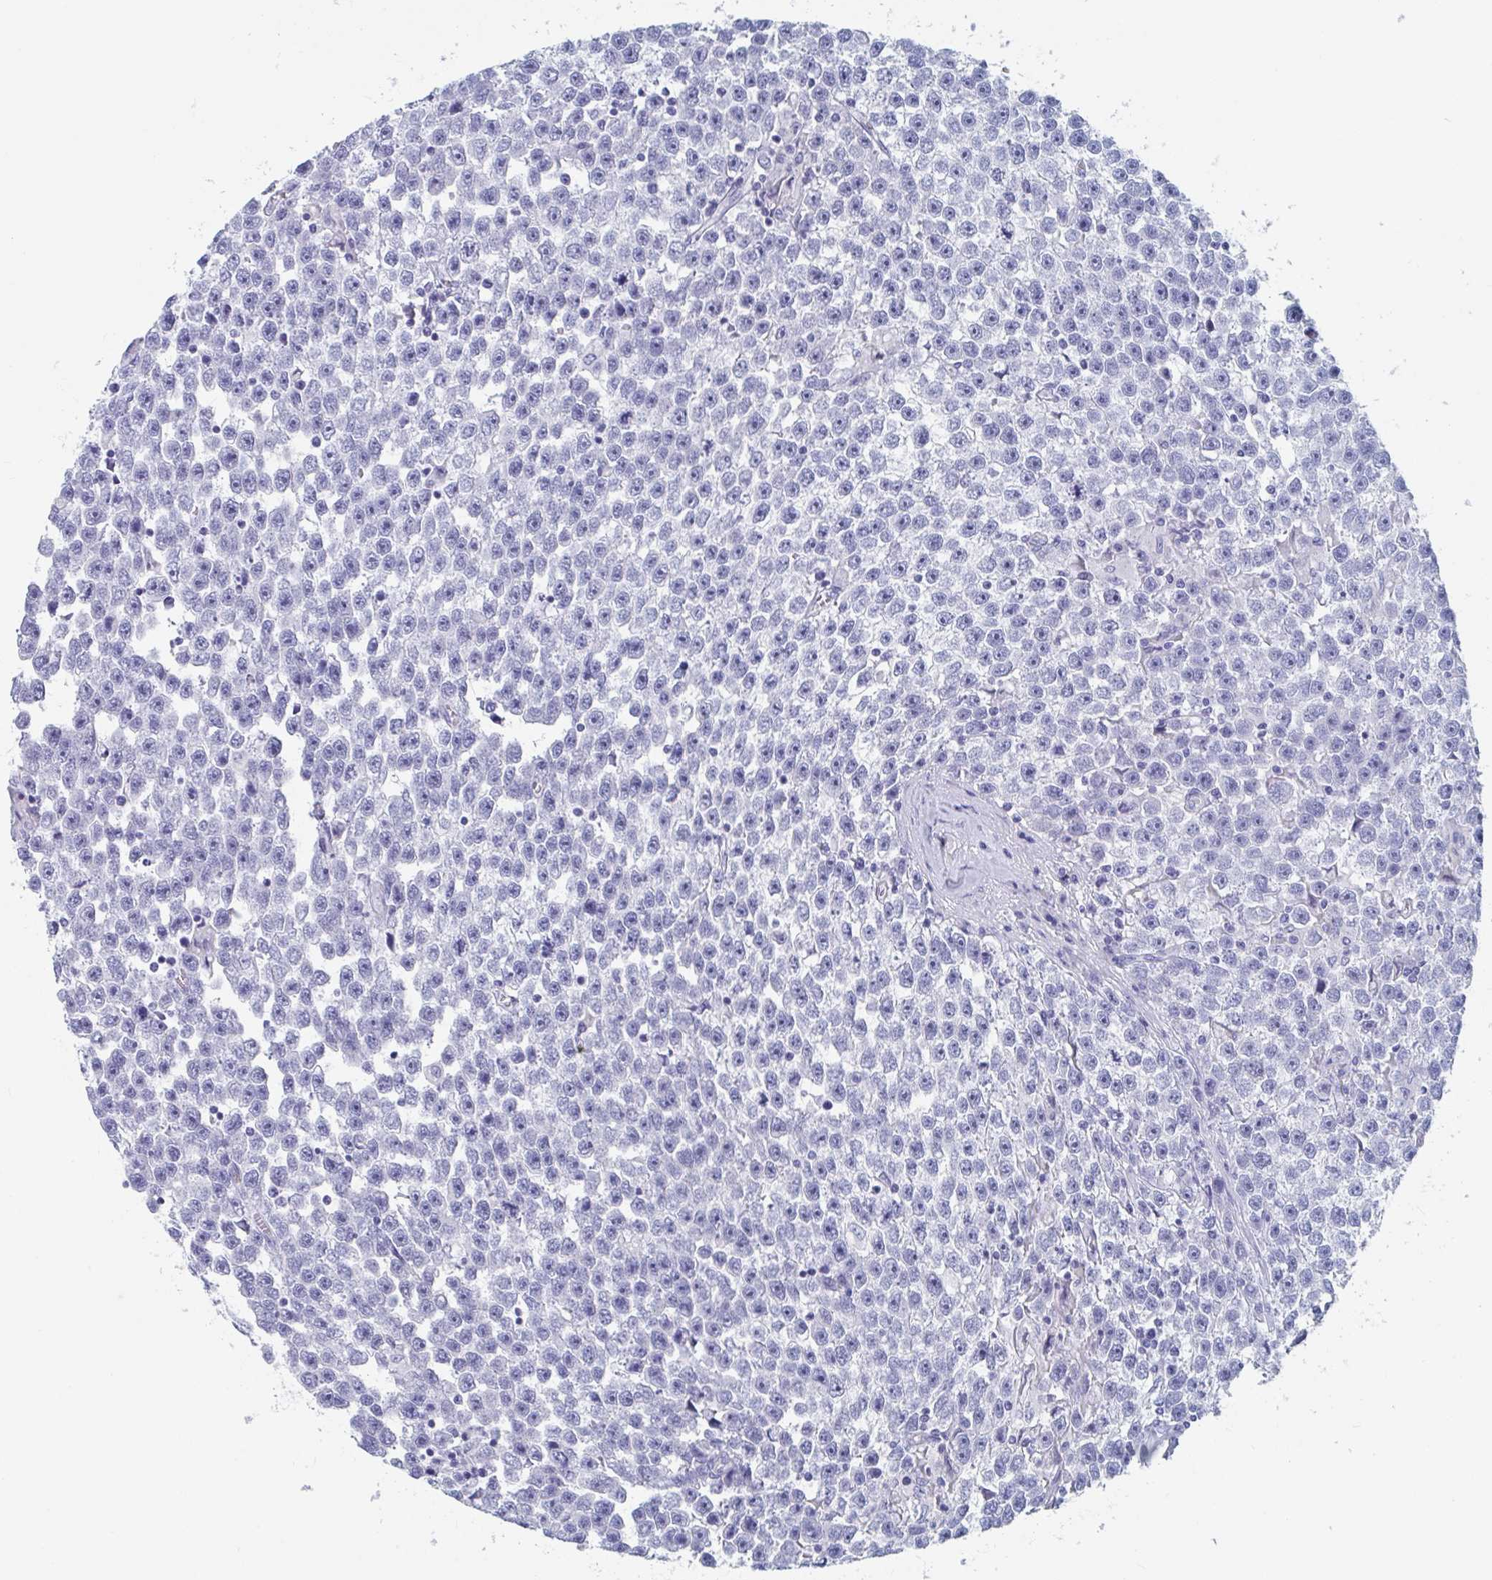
{"staining": {"intensity": "negative", "quantity": "none", "location": "none"}, "tissue": "testis cancer", "cell_type": "Tumor cells", "image_type": "cancer", "snomed": [{"axis": "morphology", "description": "Seminoma, NOS"}, {"axis": "topography", "description": "Testis"}], "caption": "IHC of human testis cancer displays no expression in tumor cells.", "gene": "DPEP3", "patient": {"sex": "male", "age": 31}}